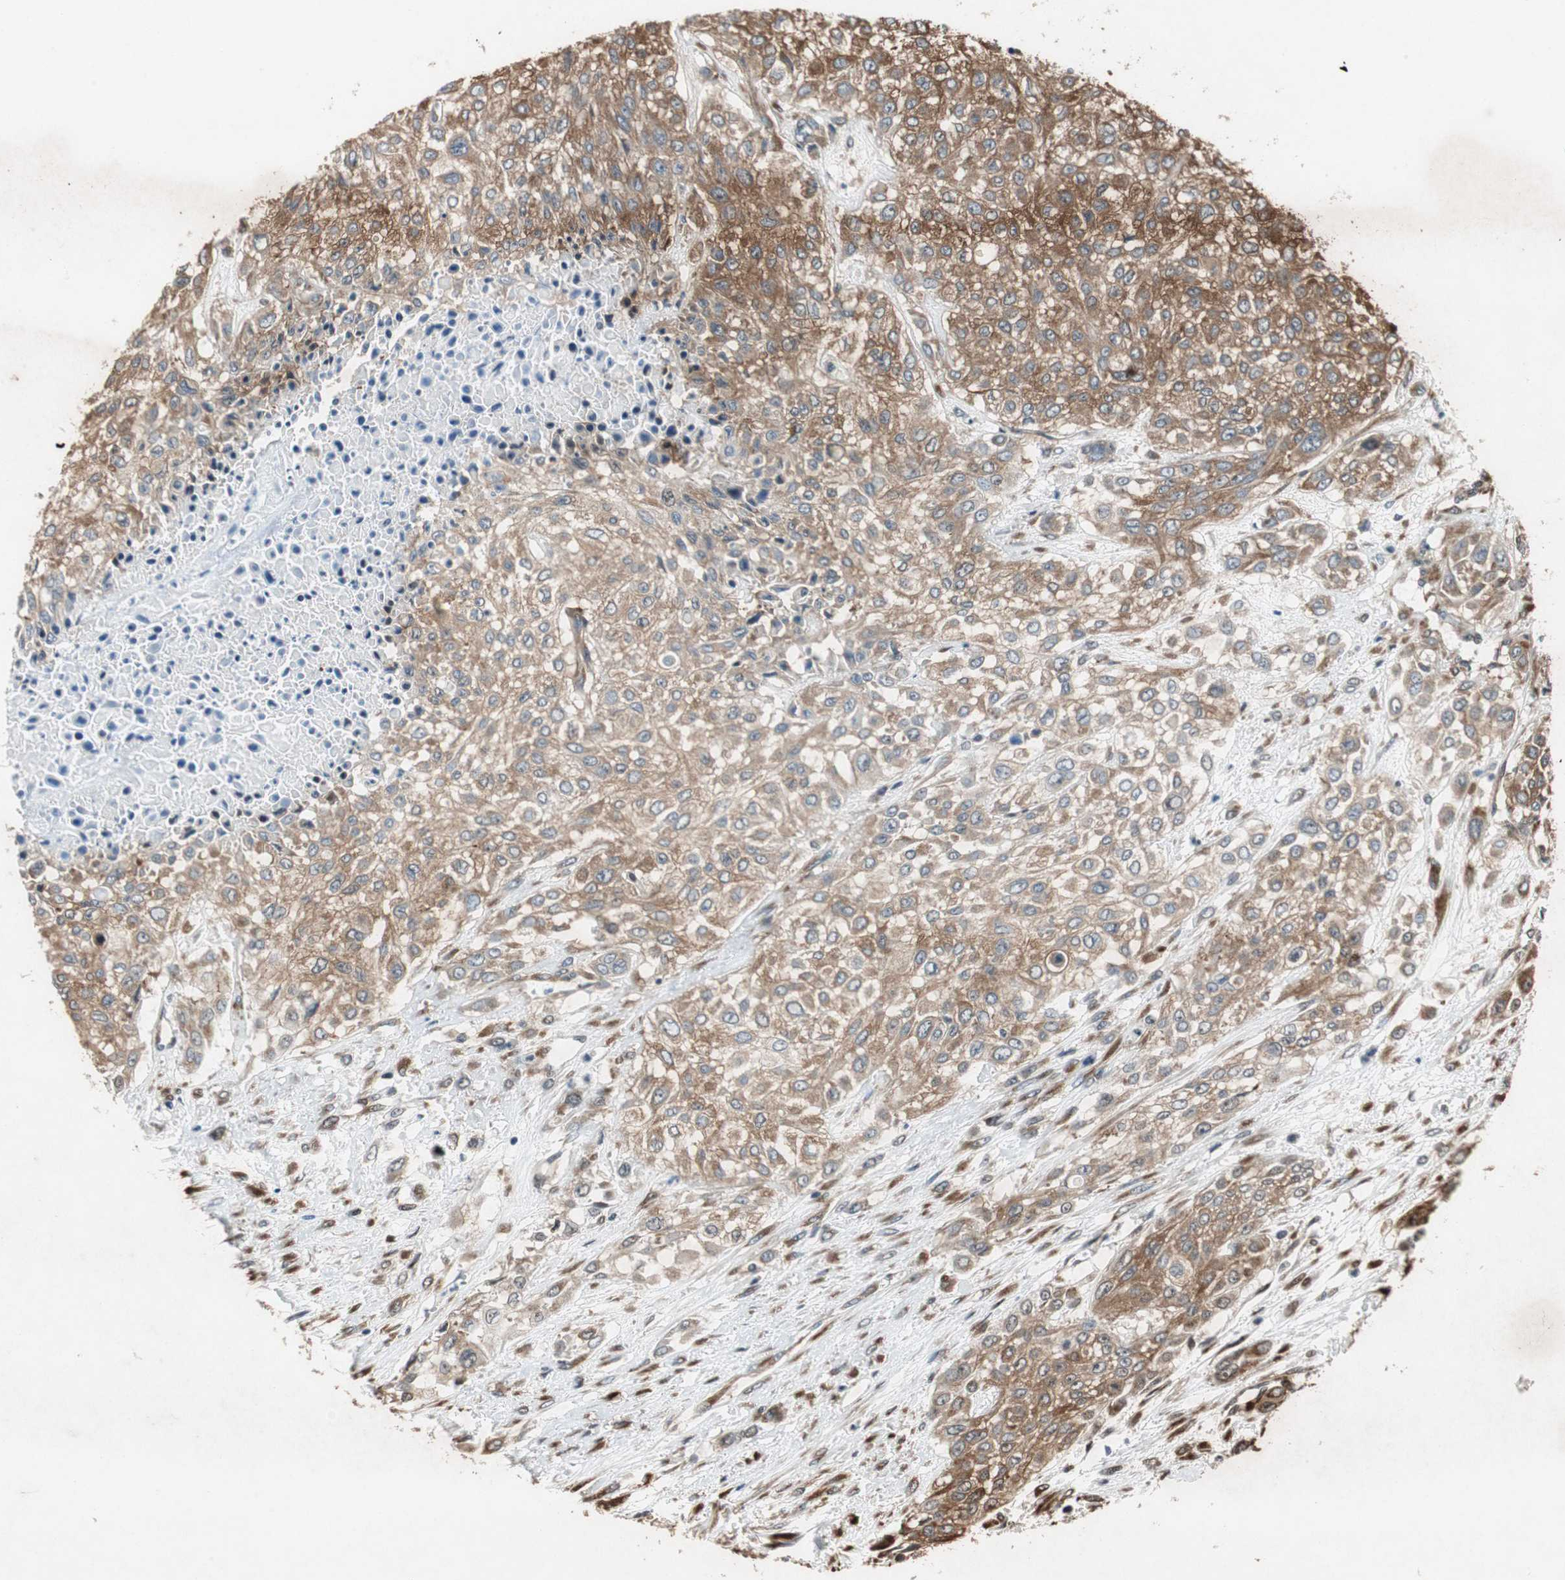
{"staining": {"intensity": "moderate", "quantity": ">75%", "location": "cytoplasmic/membranous"}, "tissue": "urothelial cancer", "cell_type": "Tumor cells", "image_type": "cancer", "snomed": [{"axis": "morphology", "description": "Urothelial carcinoma, High grade"}, {"axis": "topography", "description": "Urinary bladder"}], "caption": "Immunohistochemistry (IHC) (DAB) staining of urothelial cancer demonstrates moderate cytoplasmic/membranous protein staining in about >75% of tumor cells.", "gene": "RPL35", "patient": {"sex": "male", "age": 57}}